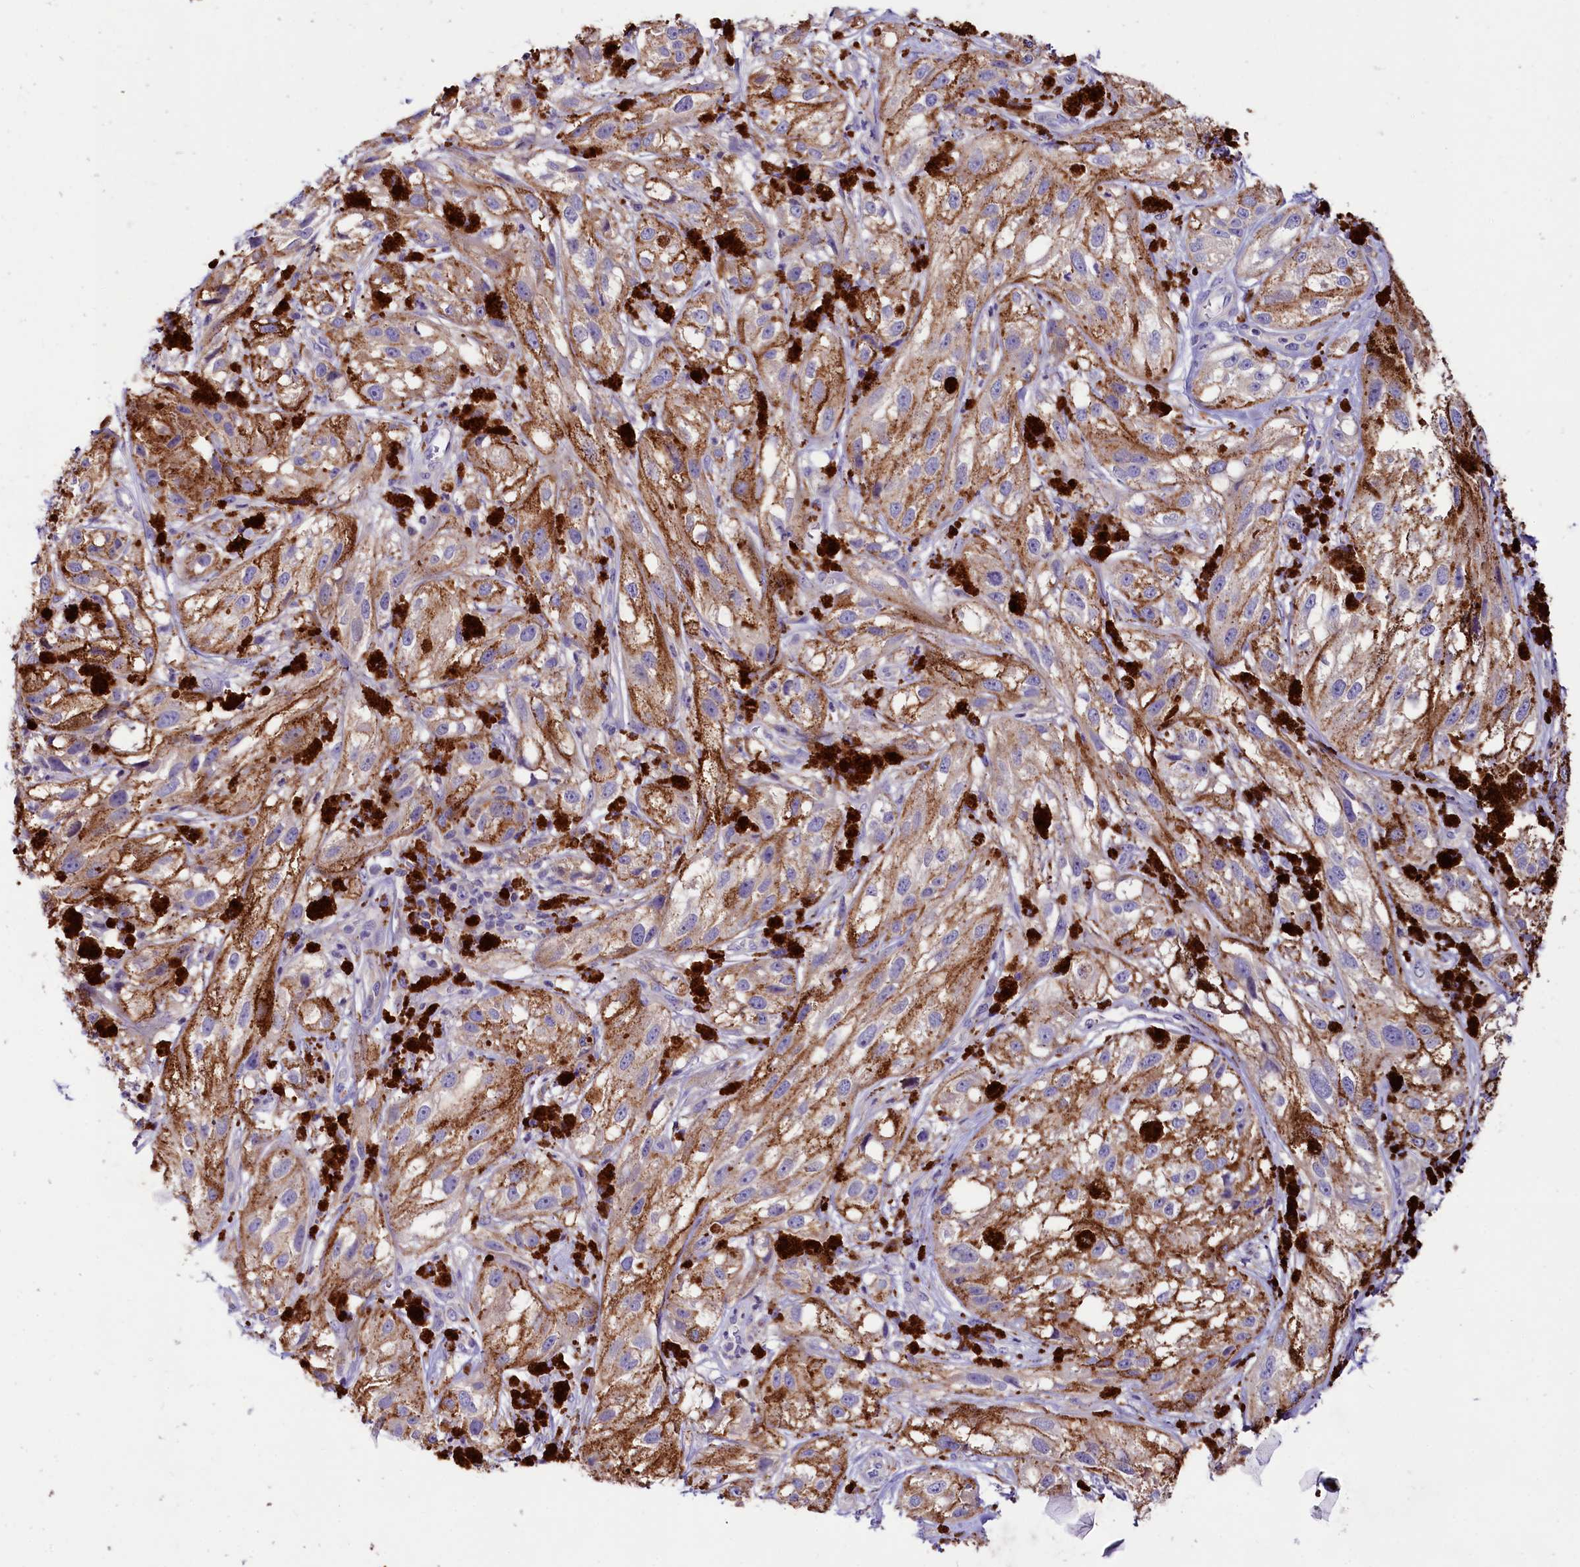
{"staining": {"intensity": "negative", "quantity": "none", "location": "none"}, "tissue": "melanoma", "cell_type": "Tumor cells", "image_type": "cancer", "snomed": [{"axis": "morphology", "description": "Malignant melanoma, NOS"}, {"axis": "topography", "description": "Skin"}], "caption": "A histopathology image of melanoma stained for a protein demonstrates no brown staining in tumor cells. Nuclei are stained in blue.", "gene": "ABHD5", "patient": {"sex": "male", "age": 88}}